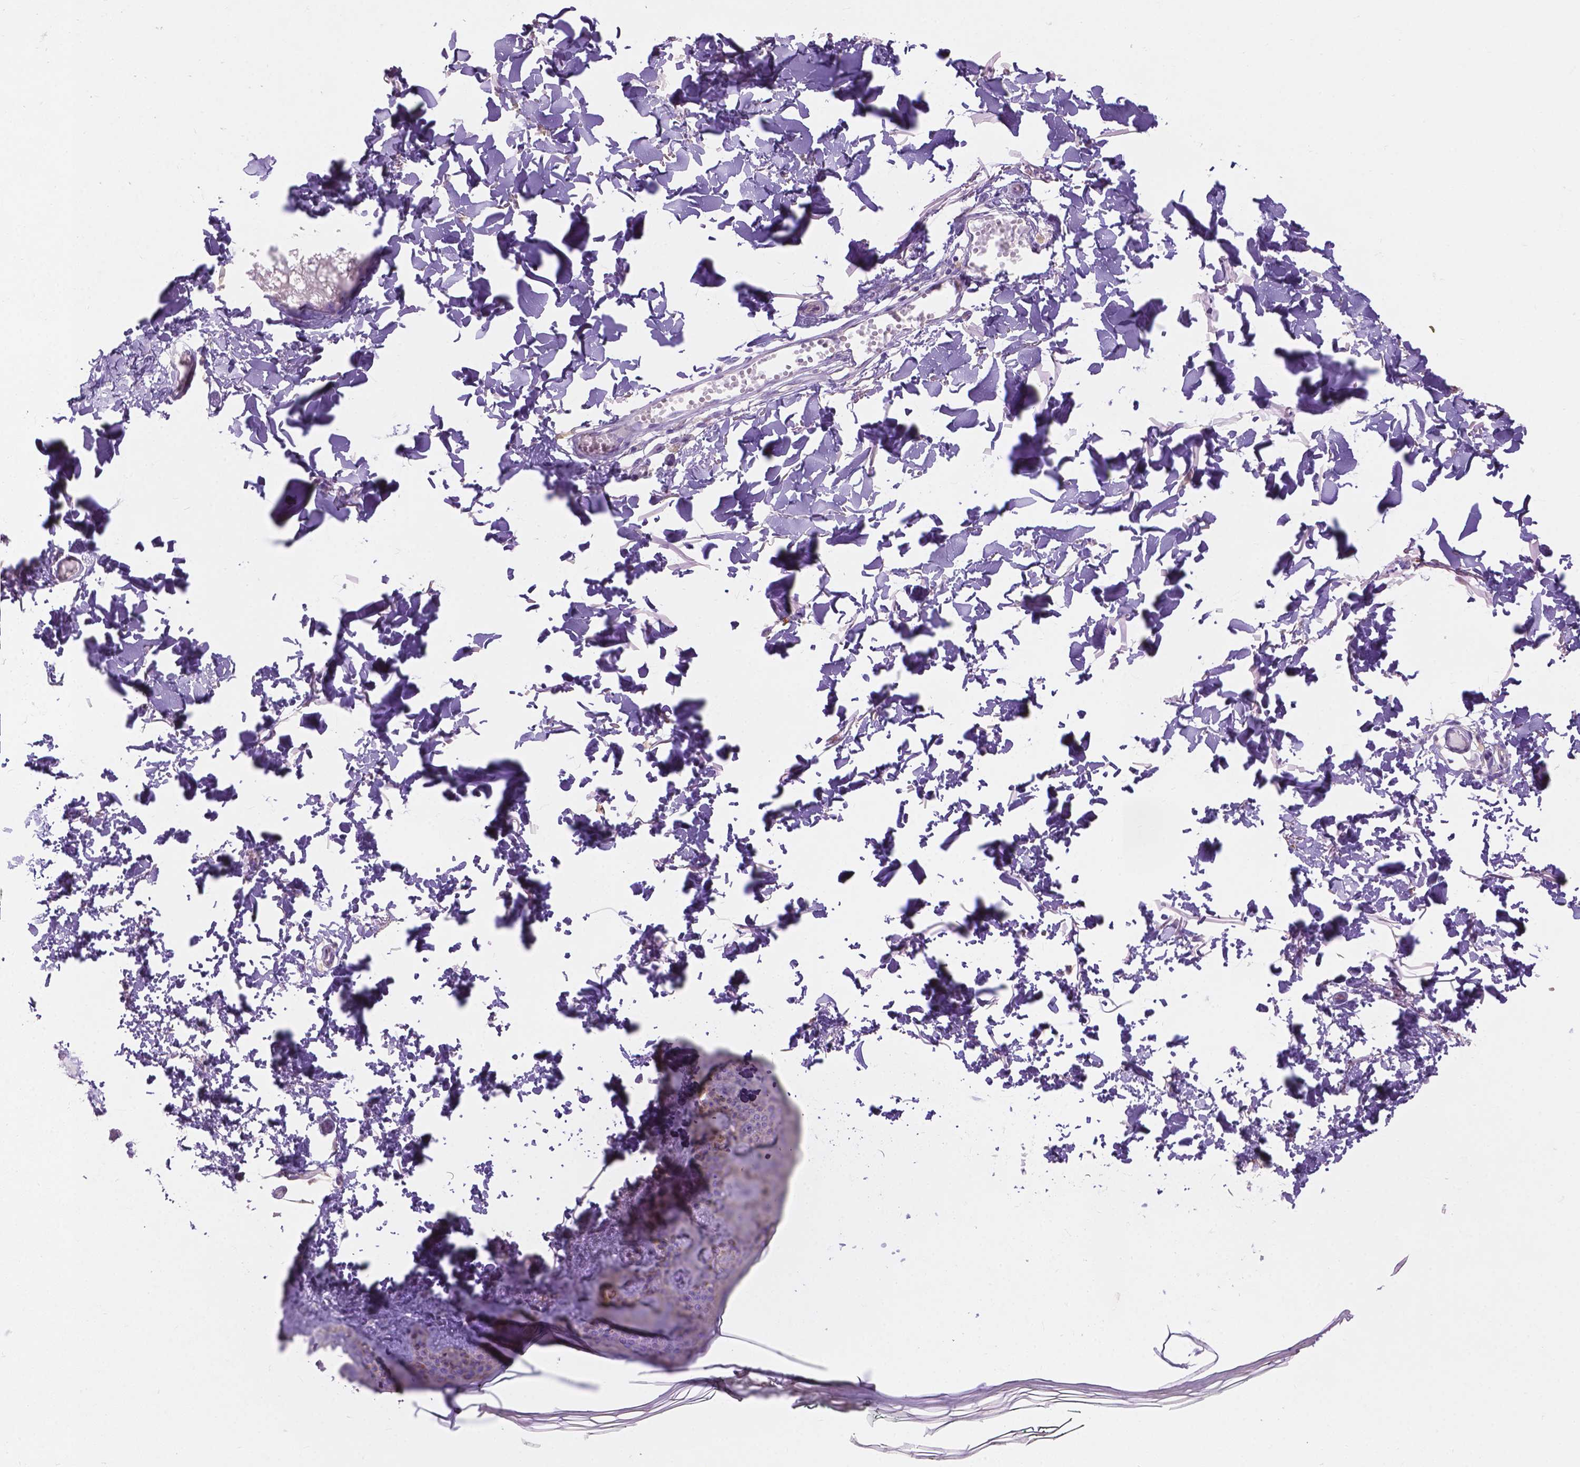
{"staining": {"intensity": "negative", "quantity": "none", "location": "none"}, "tissue": "skin", "cell_type": "Fibroblasts", "image_type": "normal", "snomed": [{"axis": "morphology", "description": "Normal tissue, NOS"}, {"axis": "topography", "description": "Skin"}, {"axis": "topography", "description": "Peripheral nerve tissue"}], "caption": "Immunohistochemical staining of unremarkable human skin demonstrates no significant expression in fibroblasts. (DAB immunohistochemistry visualized using brightfield microscopy, high magnification).", "gene": "NOXO1", "patient": {"sex": "female", "age": 45}}